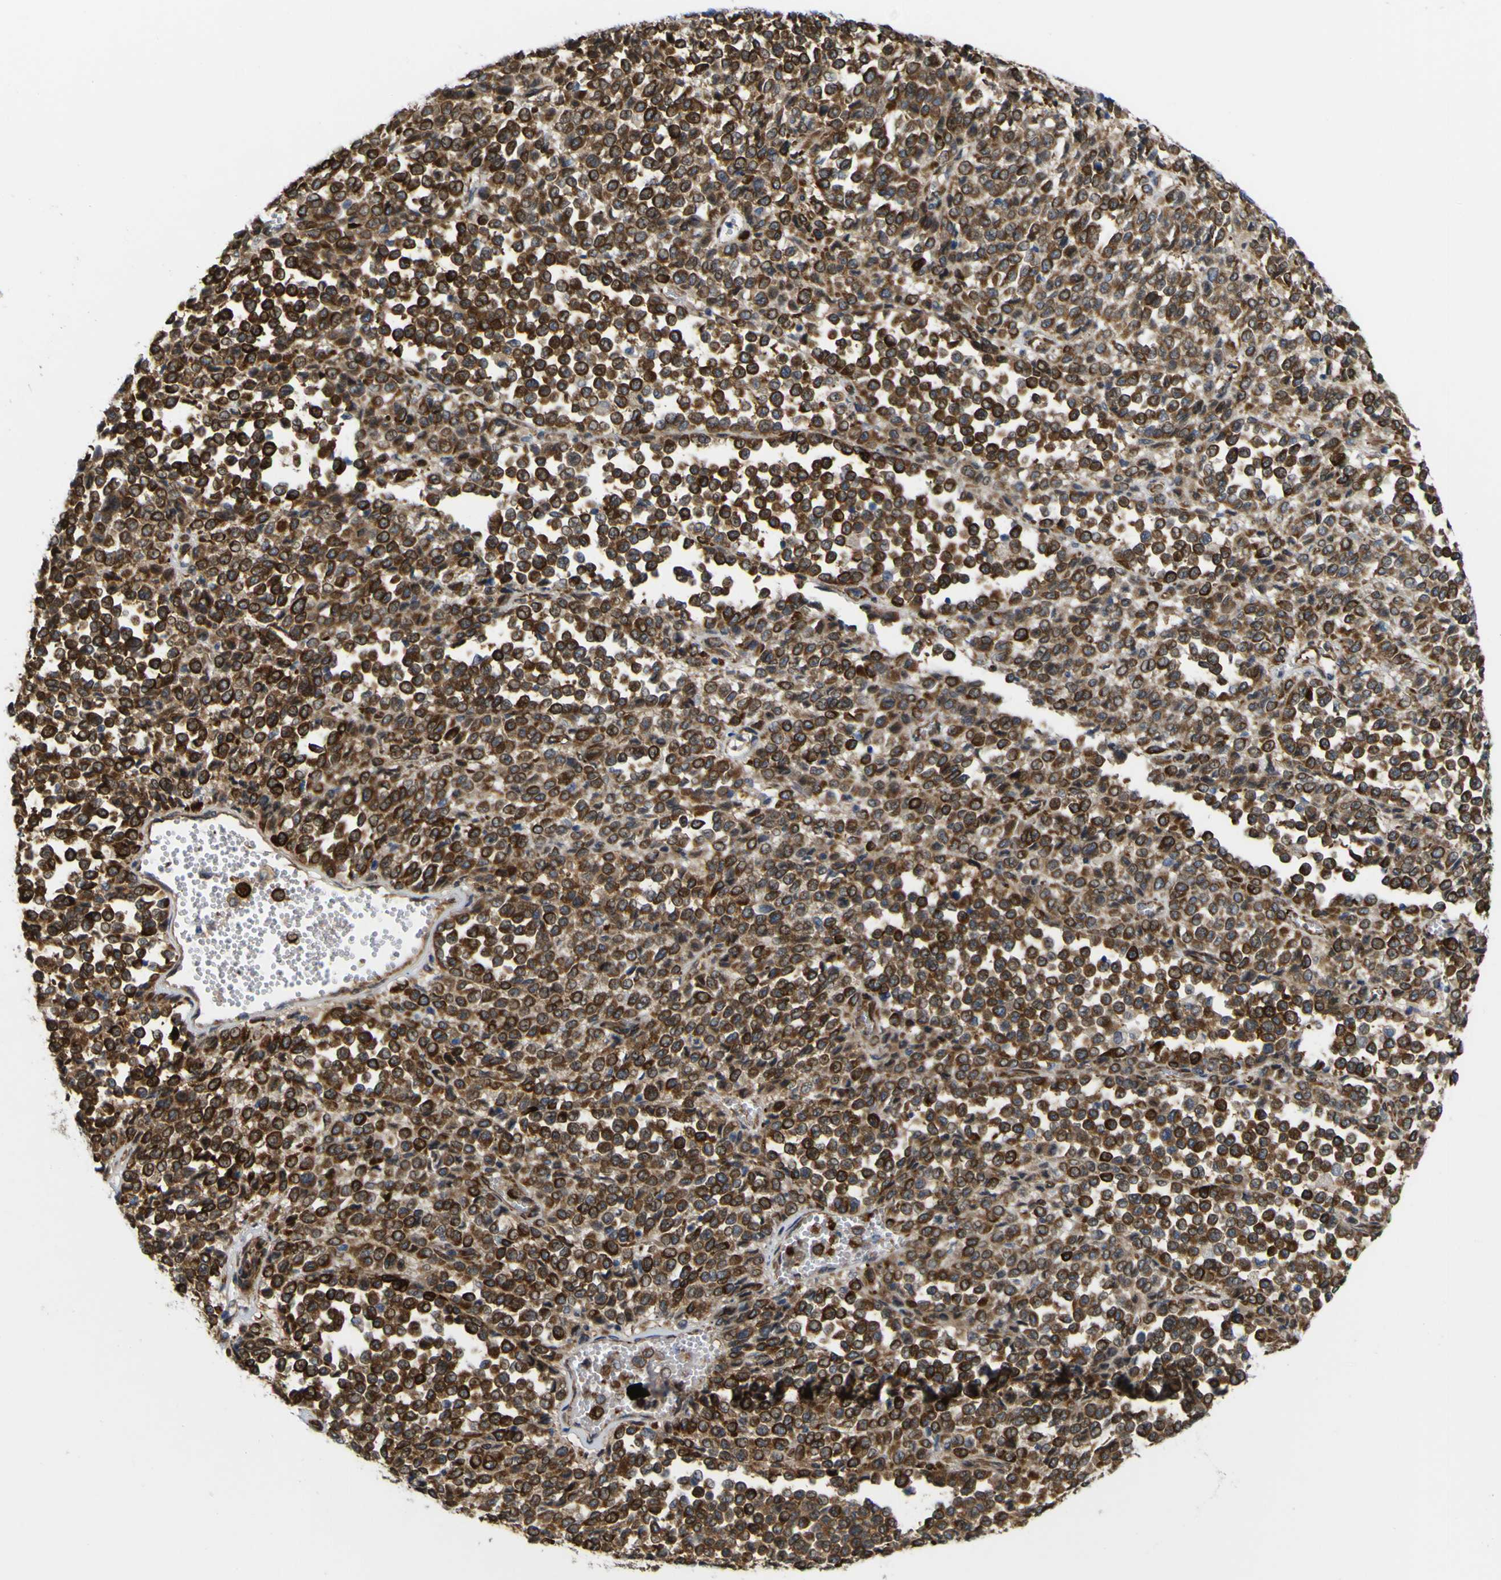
{"staining": {"intensity": "strong", "quantity": ">75%", "location": "cytoplasmic/membranous"}, "tissue": "melanoma", "cell_type": "Tumor cells", "image_type": "cancer", "snomed": [{"axis": "morphology", "description": "Malignant melanoma, Metastatic site"}, {"axis": "topography", "description": "Pancreas"}], "caption": "Immunohistochemistry (IHC) of malignant melanoma (metastatic site) demonstrates high levels of strong cytoplasmic/membranous expression in approximately >75% of tumor cells.", "gene": "JPH1", "patient": {"sex": "female", "age": 30}}